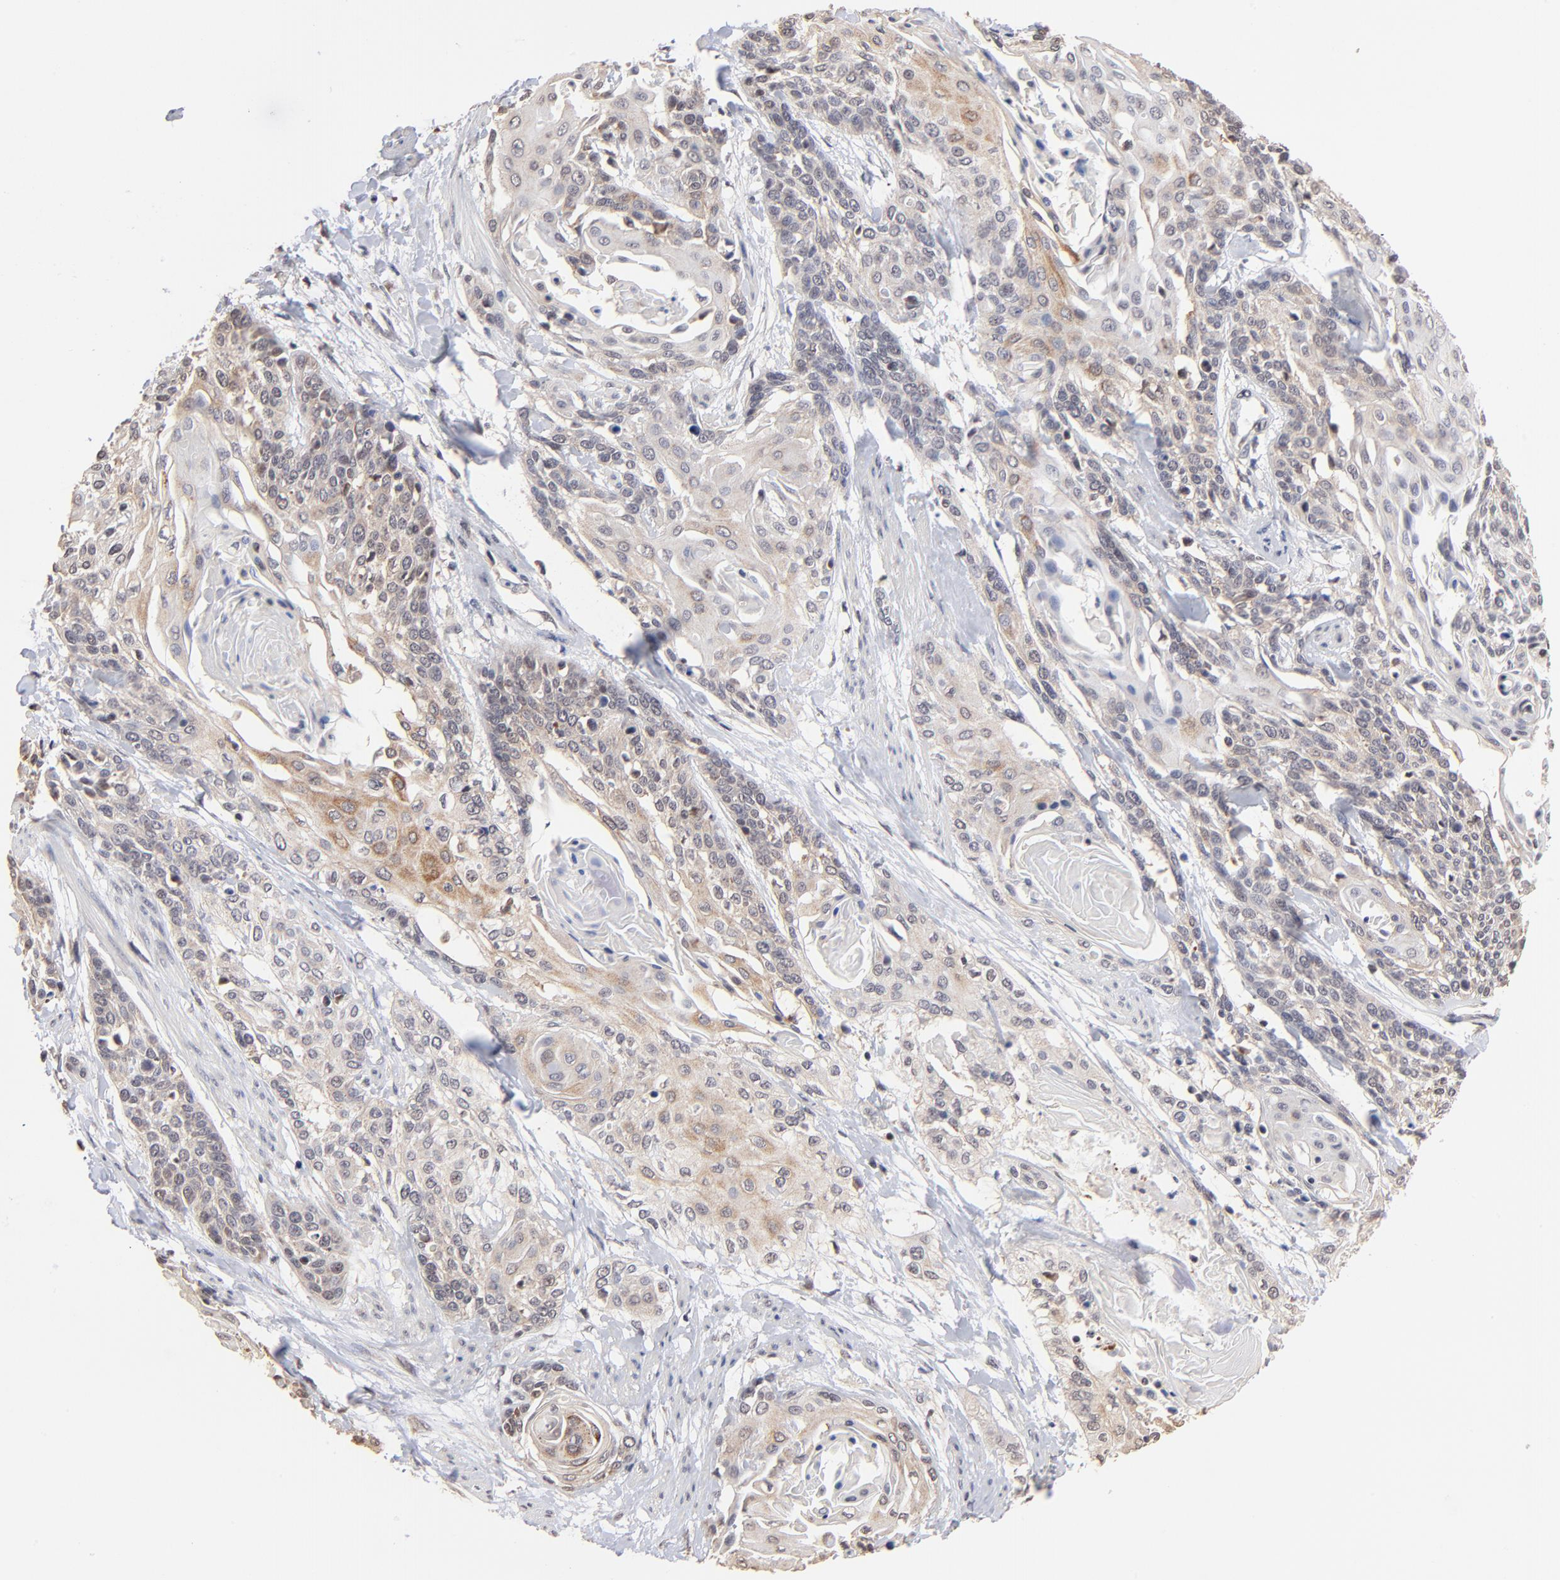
{"staining": {"intensity": "weak", "quantity": "25%-75%", "location": "cytoplasmic/membranous"}, "tissue": "cervical cancer", "cell_type": "Tumor cells", "image_type": "cancer", "snomed": [{"axis": "morphology", "description": "Squamous cell carcinoma, NOS"}, {"axis": "topography", "description": "Cervix"}], "caption": "High-power microscopy captured an IHC image of squamous cell carcinoma (cervical), revealing weak cytoplasmic/membranous staining in approximately 25%-75% of tumor cells. The protein of interest is stained brown, and the nuclei are stained in blue (DAB (3,3'-diaminobenzidine) IHC with brightfield microscopy, high magnification).", "gene": "BRPF1", "patient": {"sex": "female", "age": 57}}